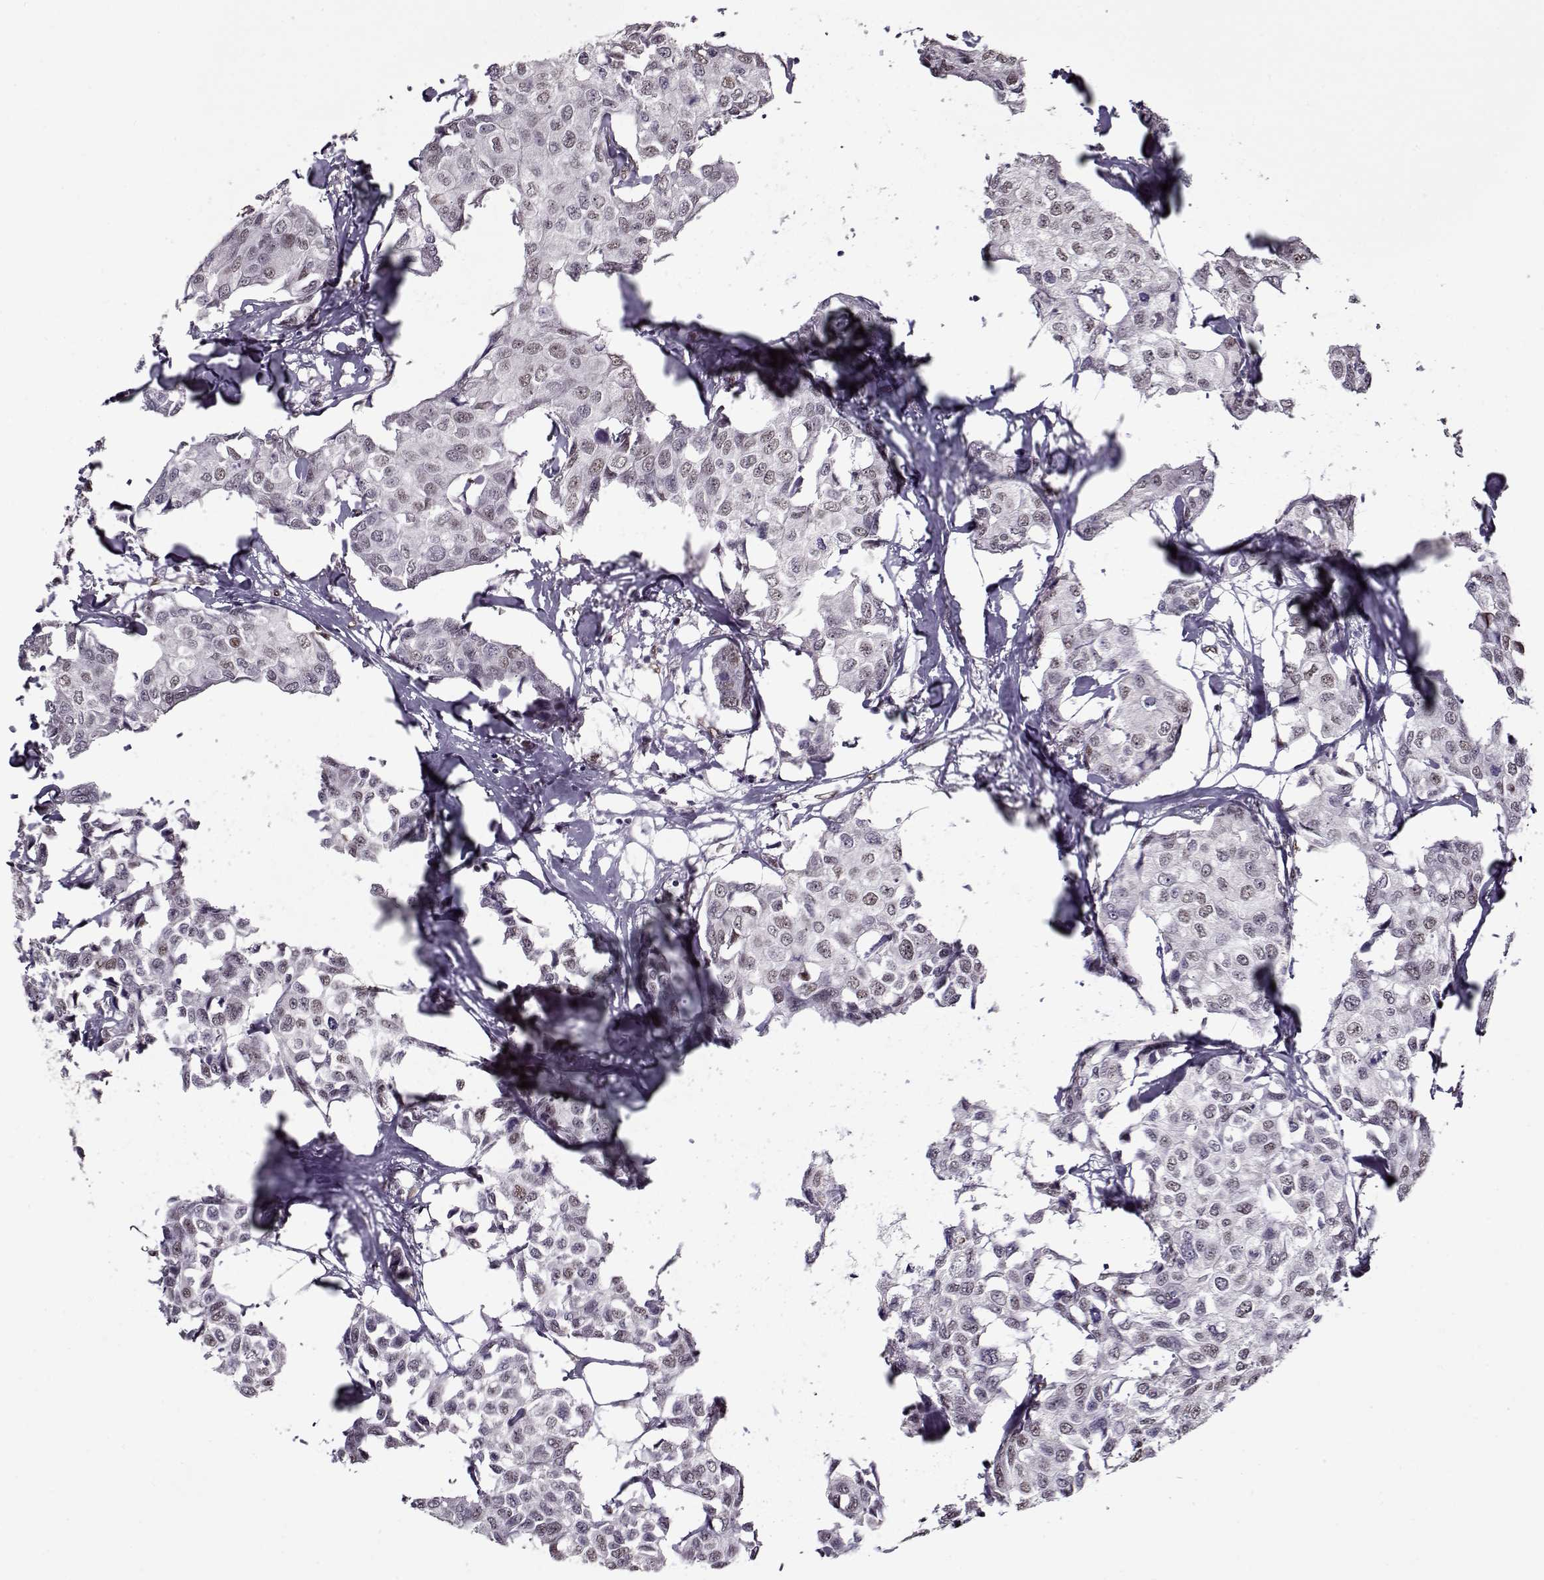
{"staining": {"intensity": "negative", "quantity": "none", "location": "none"}, "tissue": "breast cancer", "cell_type": "Tumor cells", "image_type": "cancer", "snomed": [{"axis": "morphology", "description": "Duct carcinoma"}, {"axis": "topography", "description": "Breast"}], "caption": "The immunohistochemistry (IHC) histopathology image has no significant staining in tumor cells of breast infiltrating ductal carcinoma tissue. (DAB (3,3'-diaminobenzidine) IHC, high magnification).", "gene": "PRMT8", "patient": {"sex": "female", "age": 80}}